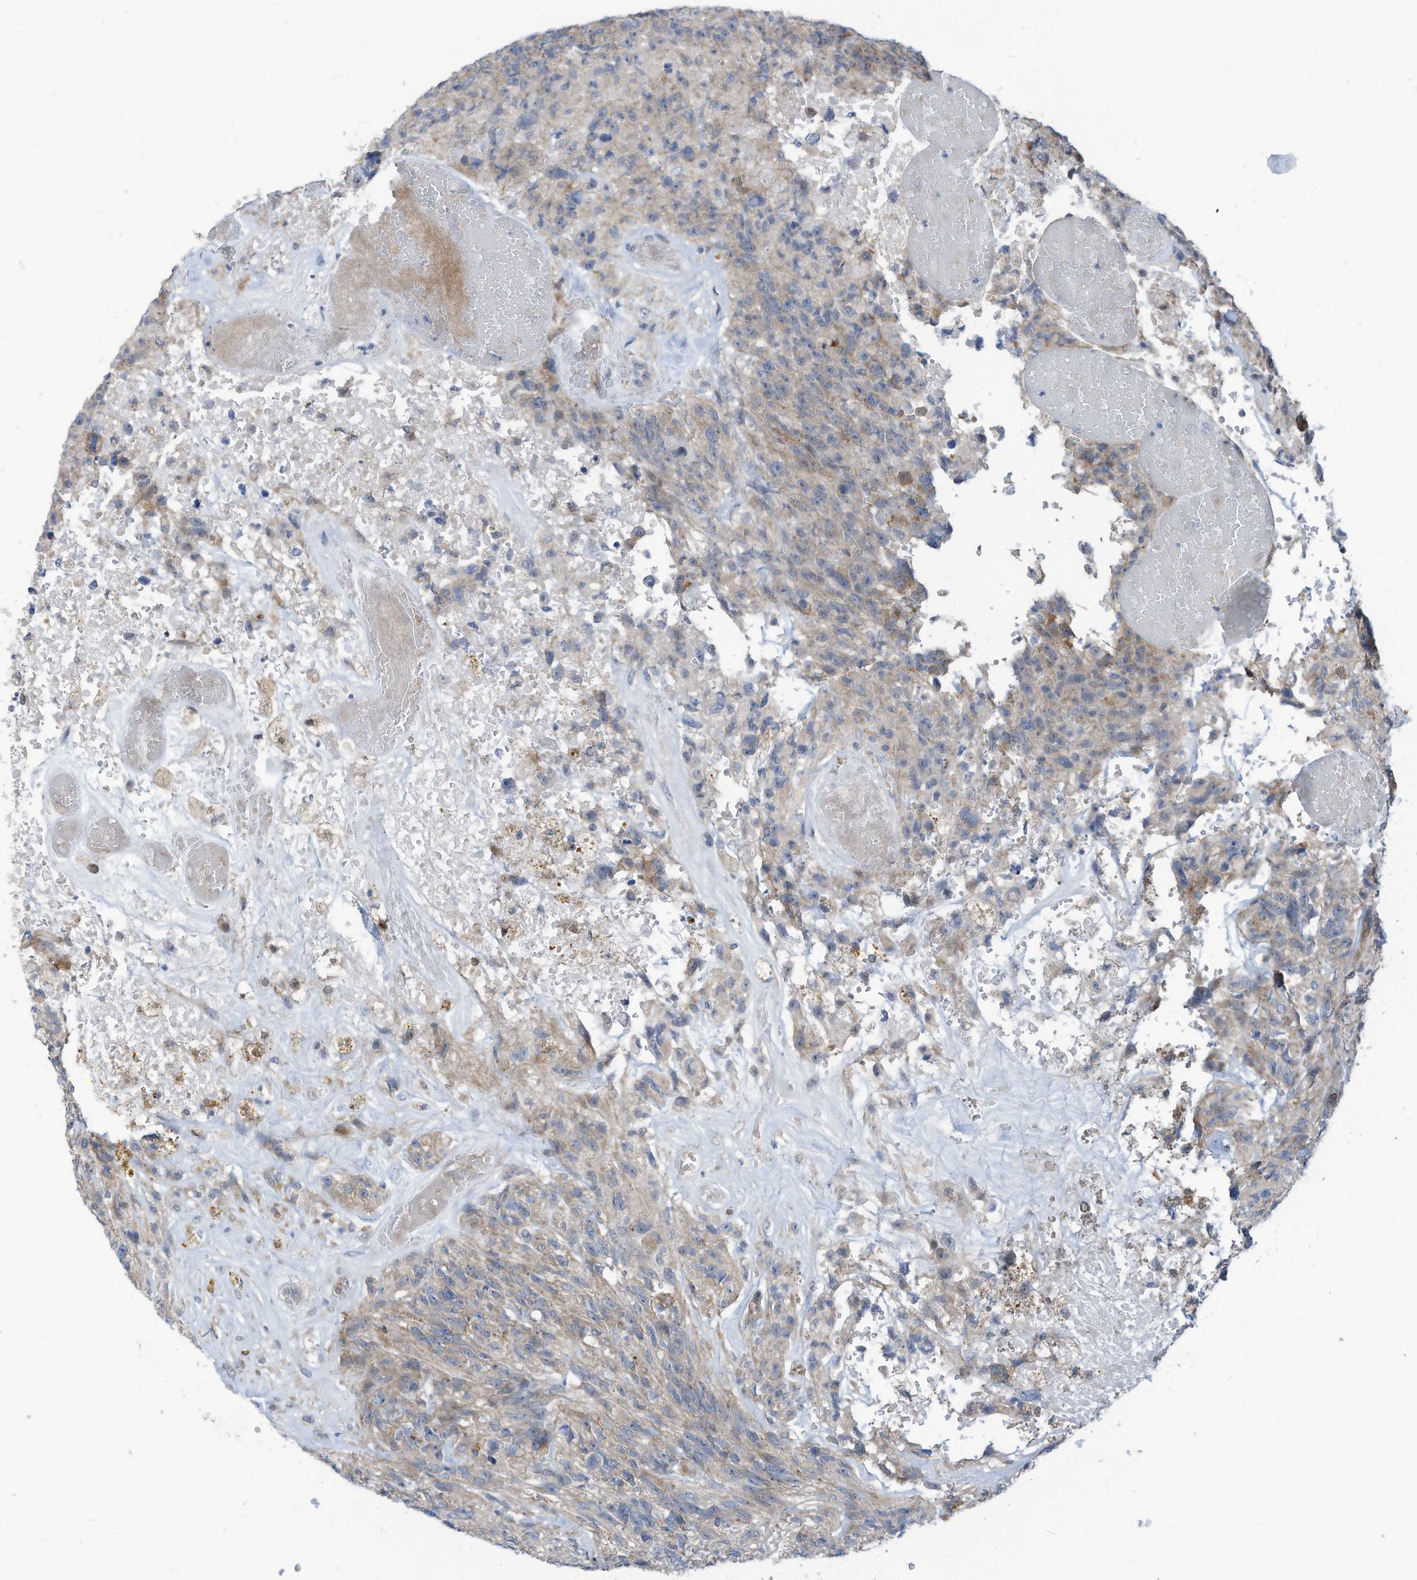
{"staining": {"intensity": "negative", "quantity": "none", "location": "none"}, "tissue": "glioma", "cell_type": "Tumor cells", "image_type": "cancer", "snomed": [{"axis": "morphology", "description": "Glioma, malignant, High grade"}, {"axis": "topography", "description": "Brain"}], "caption": "IHC photomicrograph of neoplastic tissue: glioma stained with DAB (3,3'-diaminobenzidine) reveals no significant protein positivity in tumor cells.", "gene": "GPATCH3", "patient": {"sex": "male", "age": 69}}